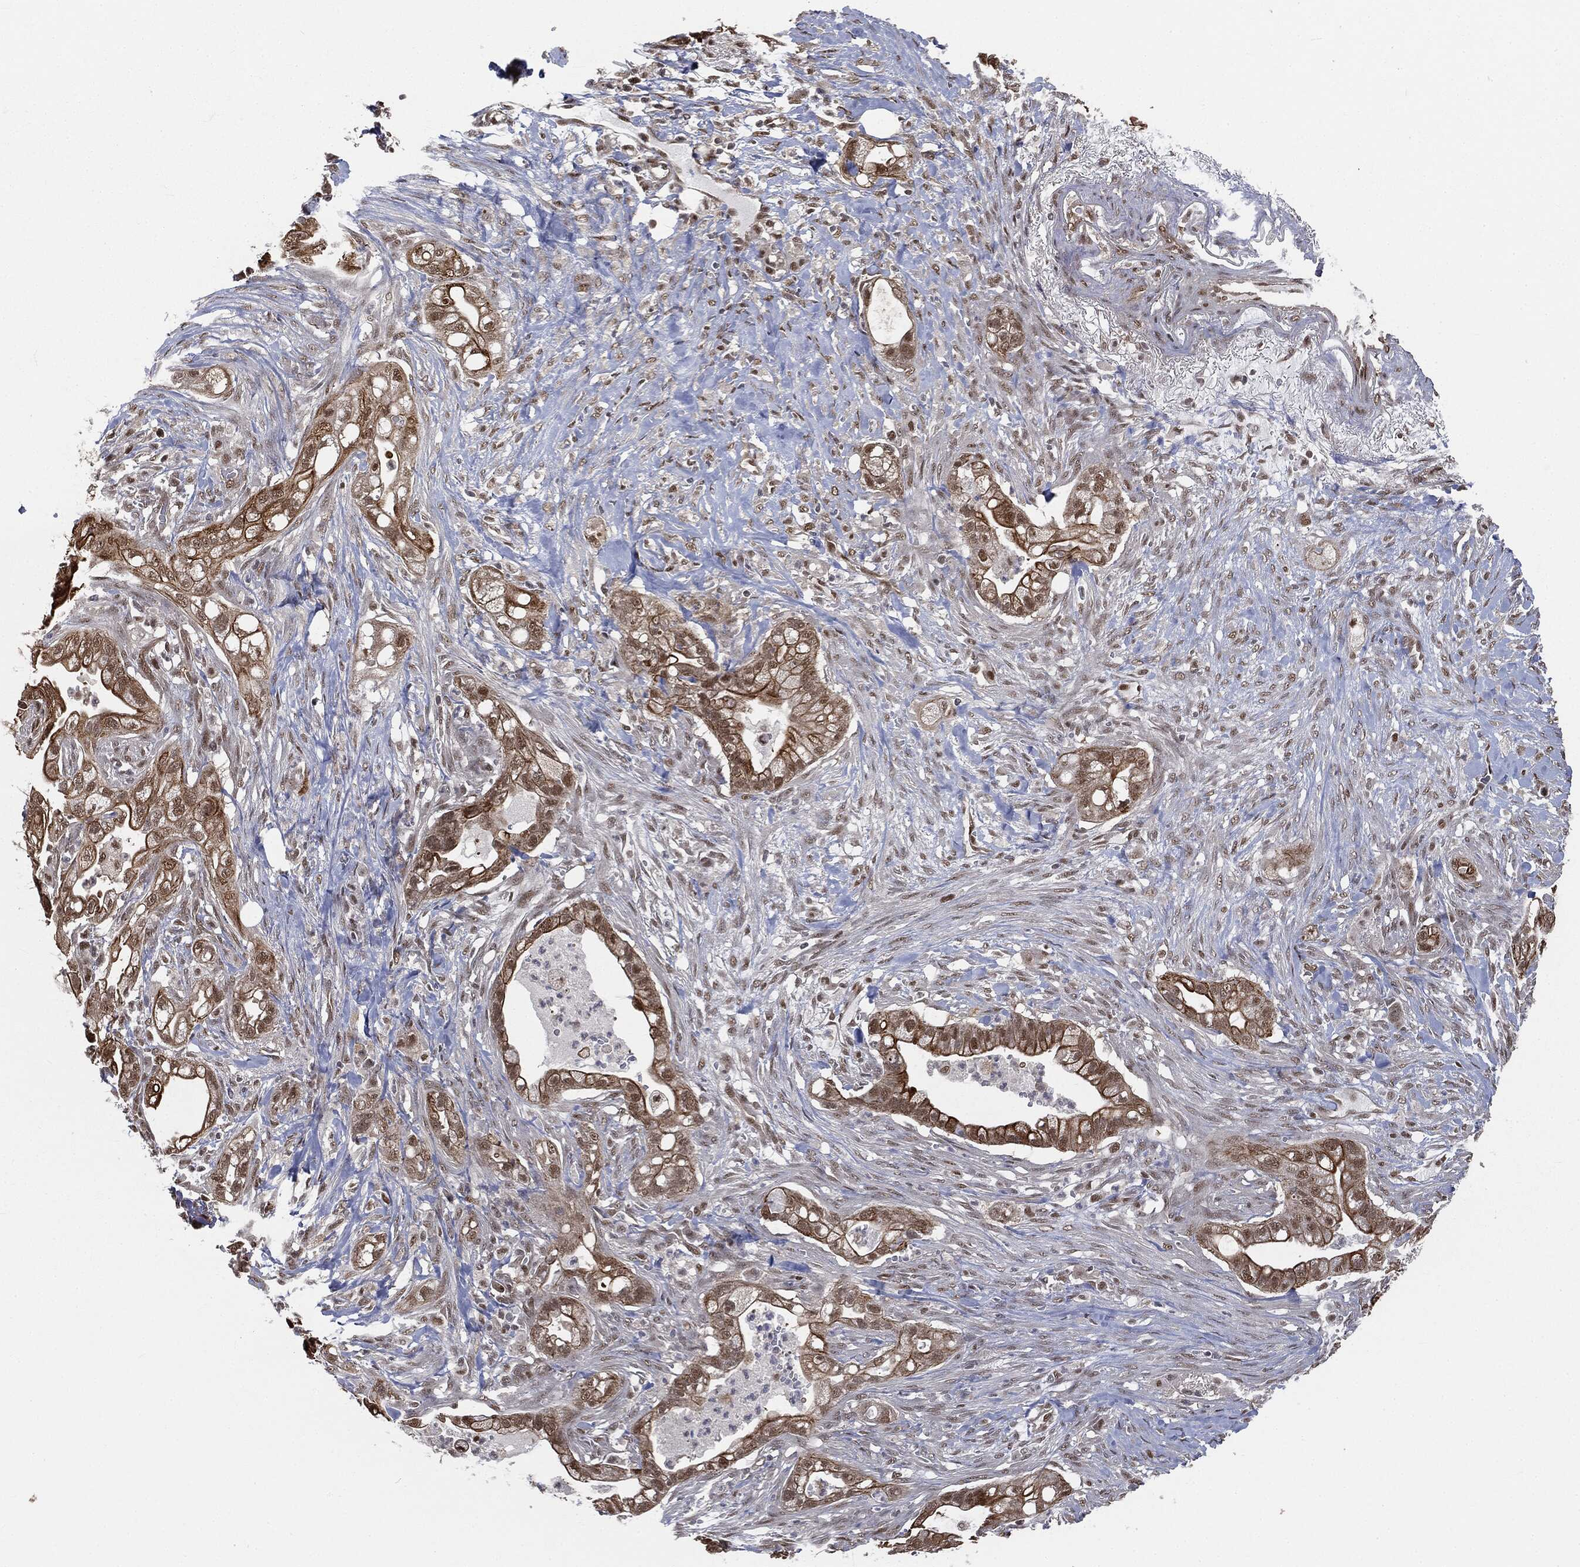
{"staining": {"intensity": "moderate", "quantity": ">75%", "location": "cytoplasmic/membranous,nuclear"}, "tissue": "pancreatic cancer", "cell_type": "Tumor cells", "image_type": "cancer", "snomed": [{"axis": "morphology", "description": "Adenocarcinoma, NOS"}, {"axis": "topography", "description": "Pancreas"}], "caption": "A brown stain shows moderate cytoplasmic/membranous and nuclear positivity of a protein in human pancreatic adenocarcinoma tumor cells.", "gene": "SHLD2", "patient": {"sex": "male", "age": 44}}